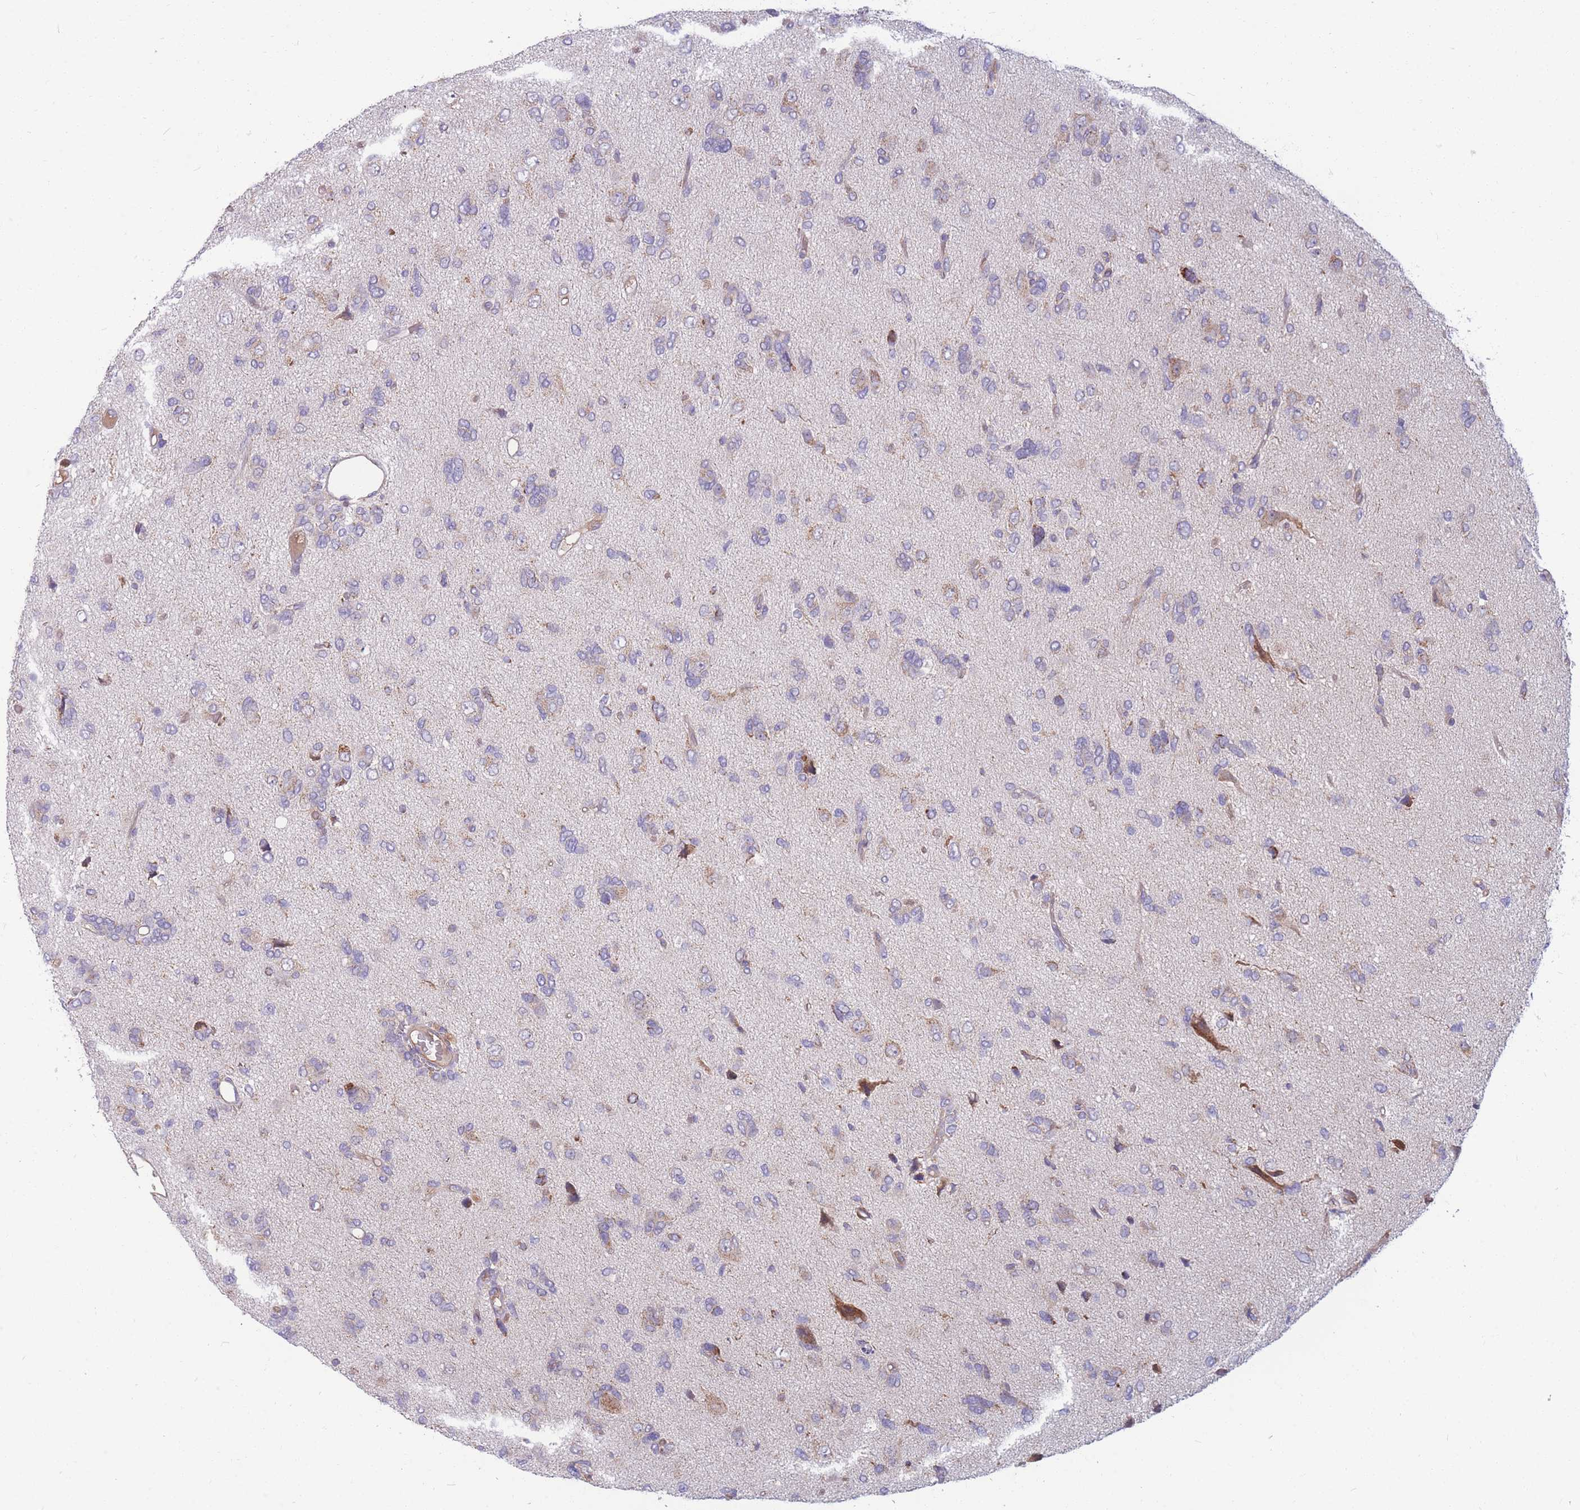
{"staining": {"intensity": "negative", "quantity": "none", "location": "none"}, "tissue": "glioma", "cell_type": "Tumor cells", "image_type": "cancer", "snomed": [{"axis": "morphology", "description": "Glioma, malignant, High grade"}, {"axis": "topography", "description": "Brain"}], "caption": "DAB immunohistochemical staining of glioma shows no significant positivity in tumor cells.", "gene": "MRPS9", "patient": {"sex": "female", "age": 59}}